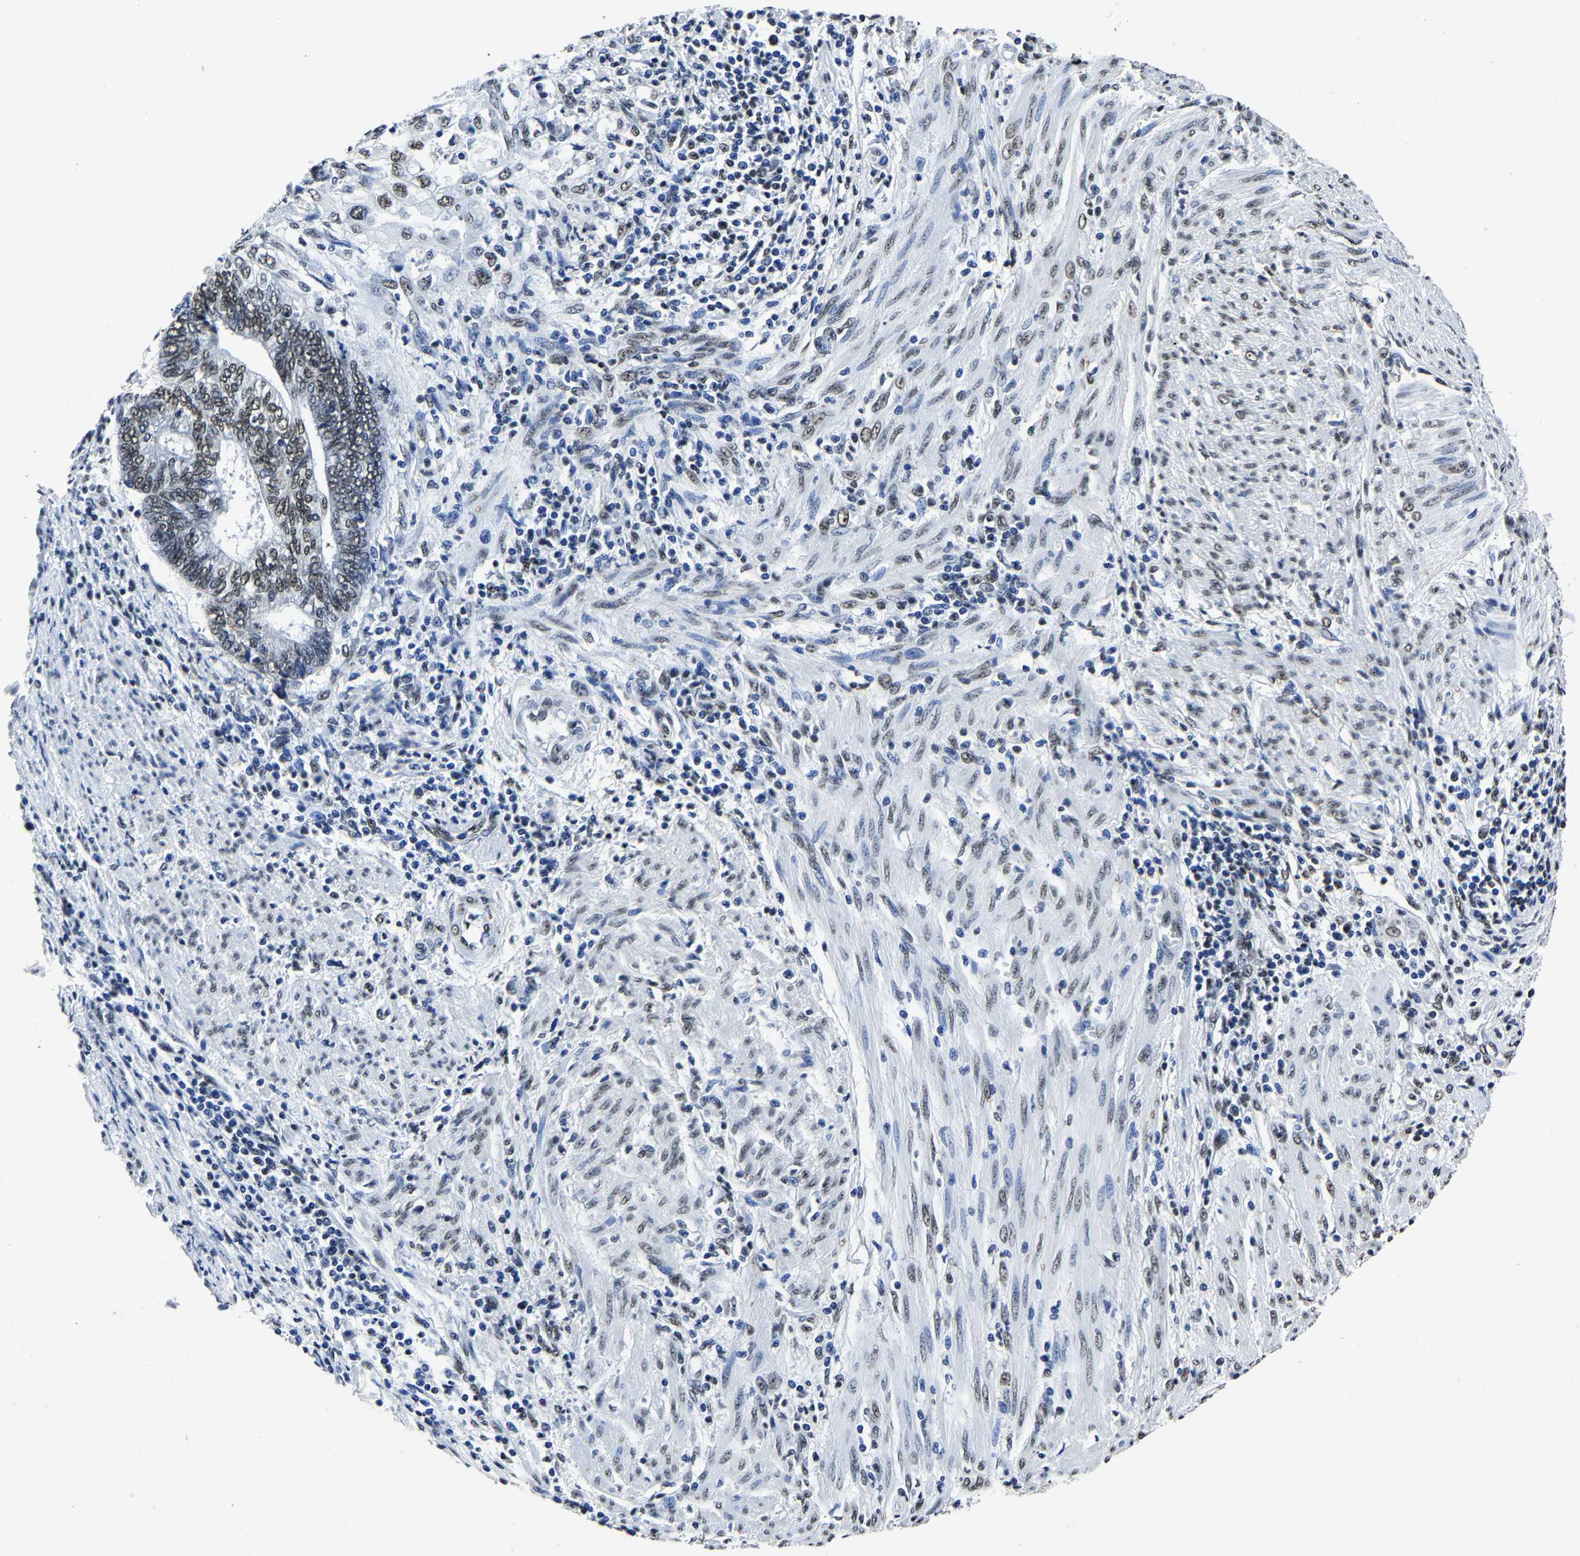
{"staining": {"intensity": "weak", "quantity": "<25%", "location": "nuclear"}, "tissue": "endometrial cancer", "cell_type": "Tumor cells", "image_type": "cancer", "snomed": [{"axis": "morphology", "description": "Adenocarcinoma, NOS"}, {"axis": "topography", "description": "Uterus"}, {"axis": "topography", "description": "Endometrium"}], "caption": "DAB (3,3'-diaminobenzidine) immunohistochemical staining of adenocarcinoma (endometrial) reveals no significant expression in tumor cells.", "gene": "RBM45", "patient": {"sex": "female", "age": 70}}